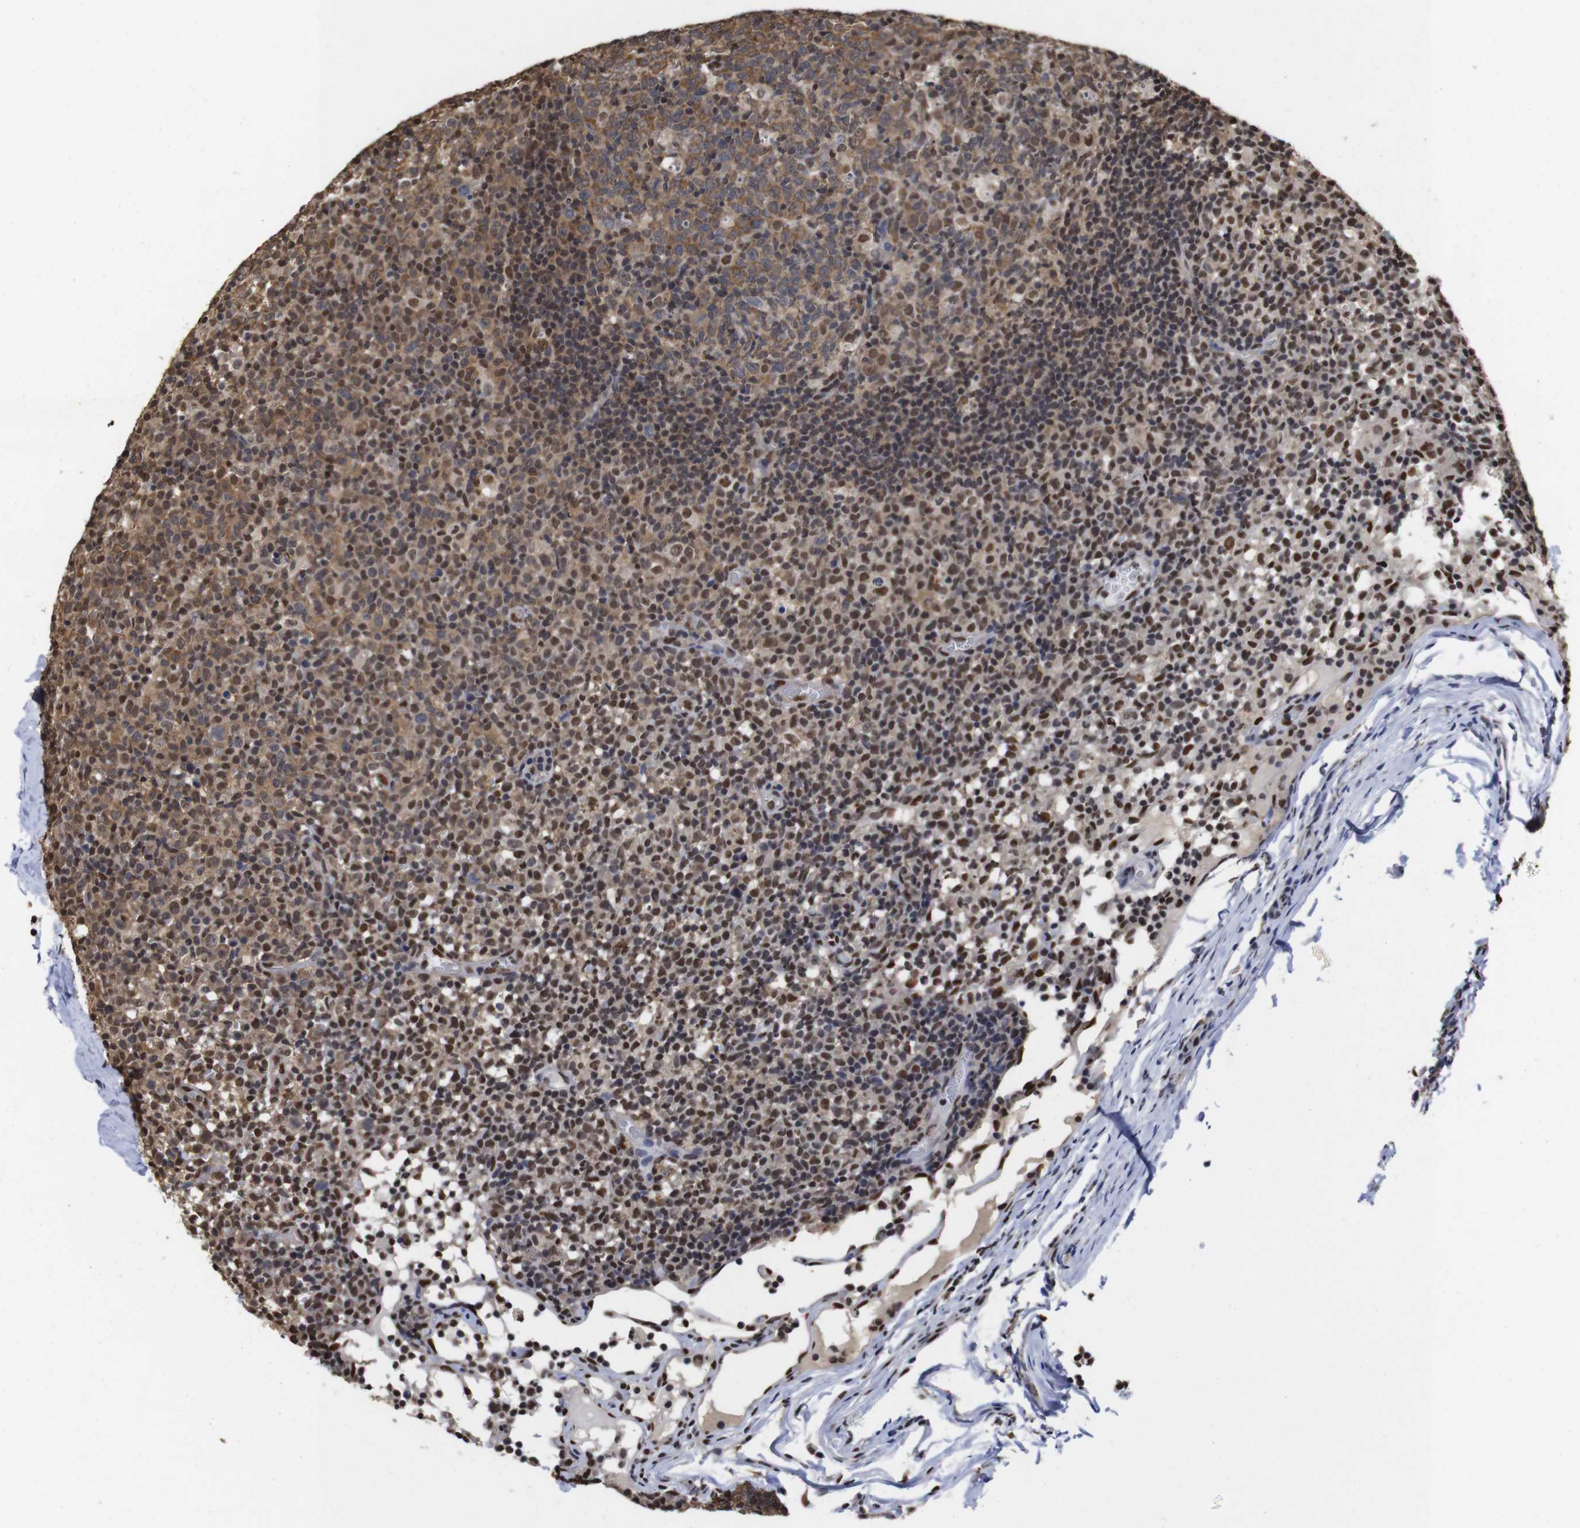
{"staining": {"intensity": "moderate", "quantity": ">75%", "location": "cytoplasmic/membranous"}, "tissue": "lymph node", "cell_type": "Germinal center cells", "image_type": "normal", "snomed": [{"axis": "morphology", "description": "Normal tissue, NOS"}, {"axis": "morphology", "description": "Inflammation, NOS"}, {"axis": "topography", "description": "Lymph node"}], "caption": "Germinal center cells reveal moderate cytoplasmic/membranous expression in about >75% of cells in benign lymph node.", "gene": "SUMO3", "patient": {"sex": "male", "age": 55}}